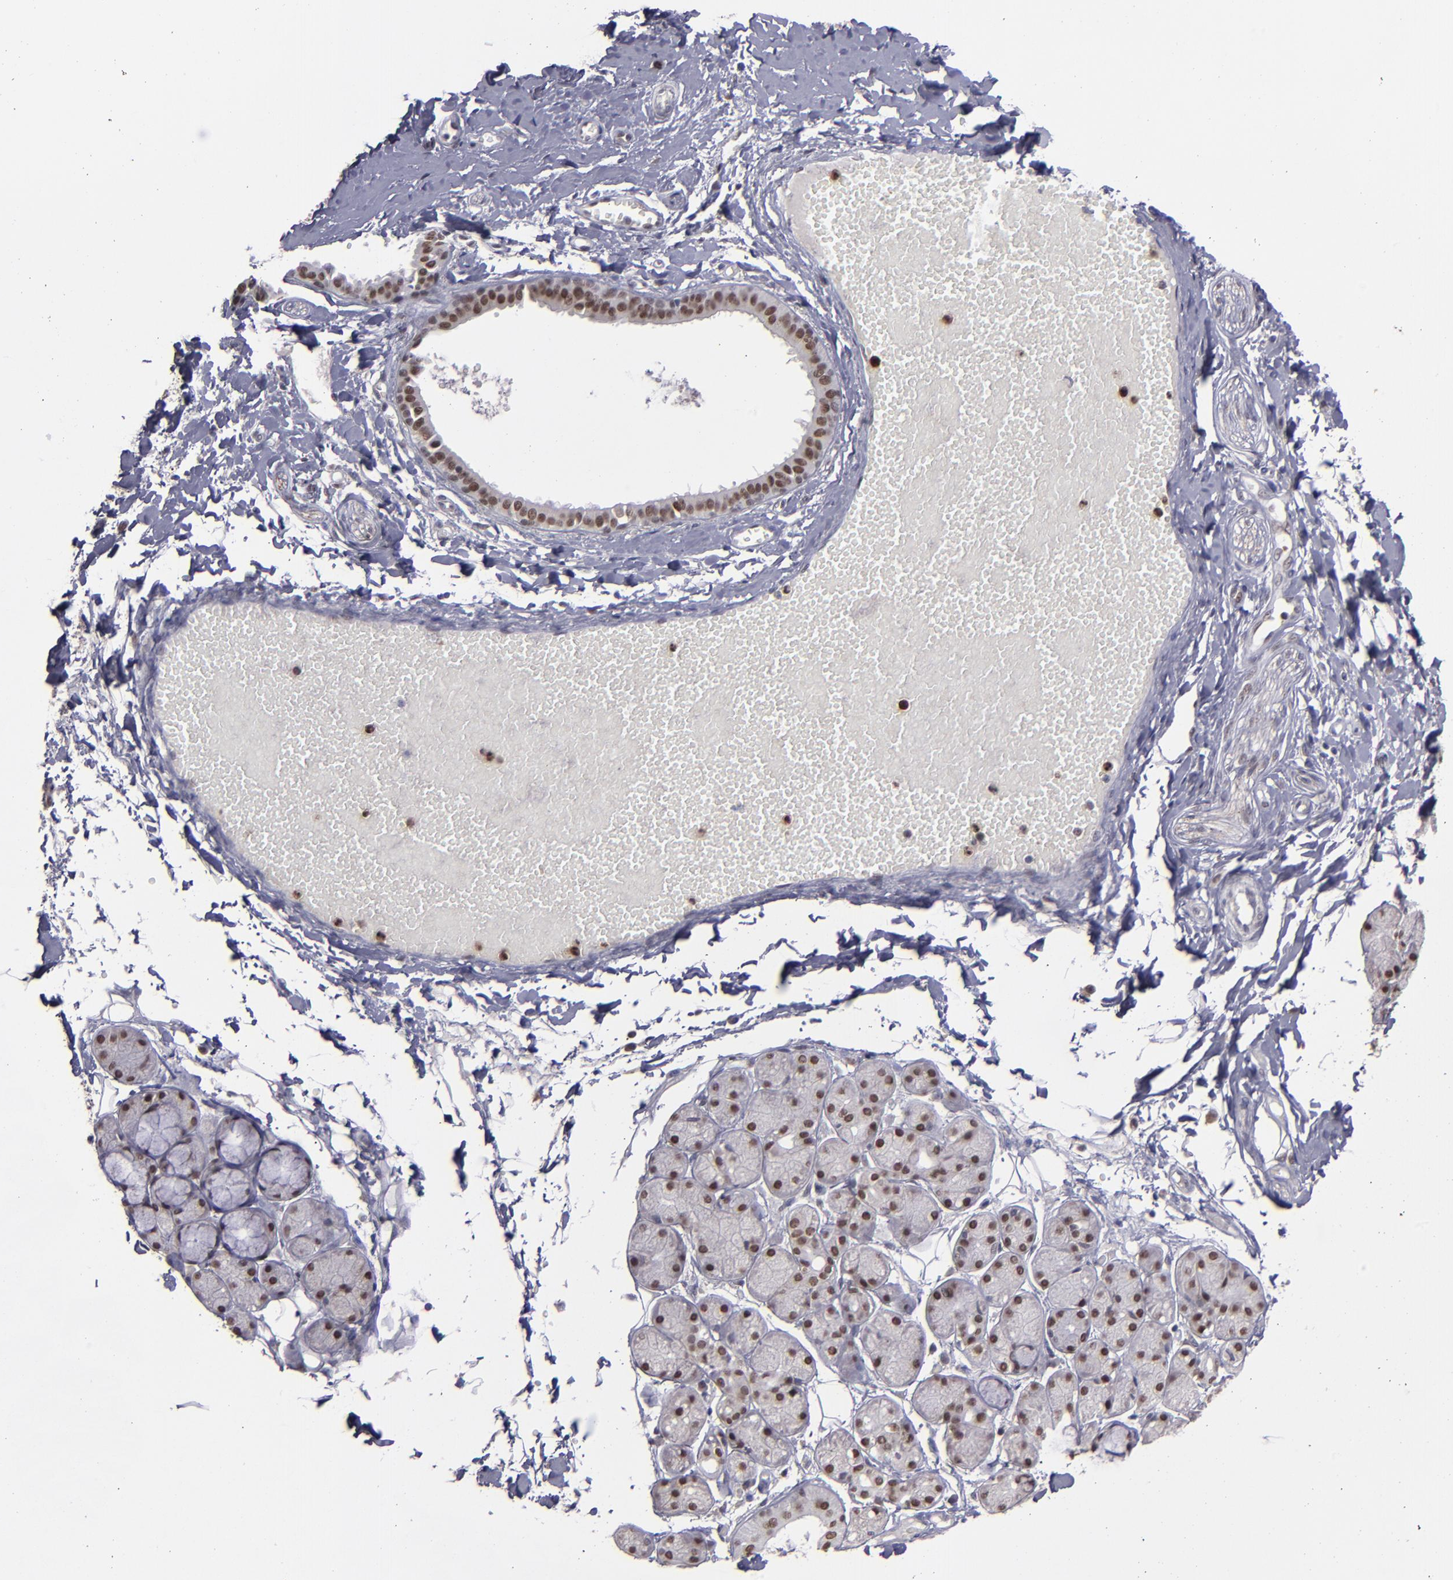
{"staining": {"intensity": "moderate", "quantity": ">75%", "location": "nuclear"}, "tissue": "salivary gland", "cell_type": "Glandular cells", "image_type": "normal", "snomed": [{"axis": "morphology", "description": "Normal tissue, NOS"}, {"axis": "topography", "description": "Skeletal muscle"}, {"axis": "topography", "description": "Oral tissue"}, {"axis": "topography", "description": "Salivary gland"}, {"axis": "topography", "description": "Peripheral nerve tissue"}], "caption": "A brown stain shows moderate nuclear positivity of a protein in glandular cells of unremarkable human salivary gland. The protein is stained brown, and the nuclei are stained in blue (DAB IHC with brightfield microscopy, high magnification).", "gene": "RREB1", "patient": {"sex": "male", "age": 54}}